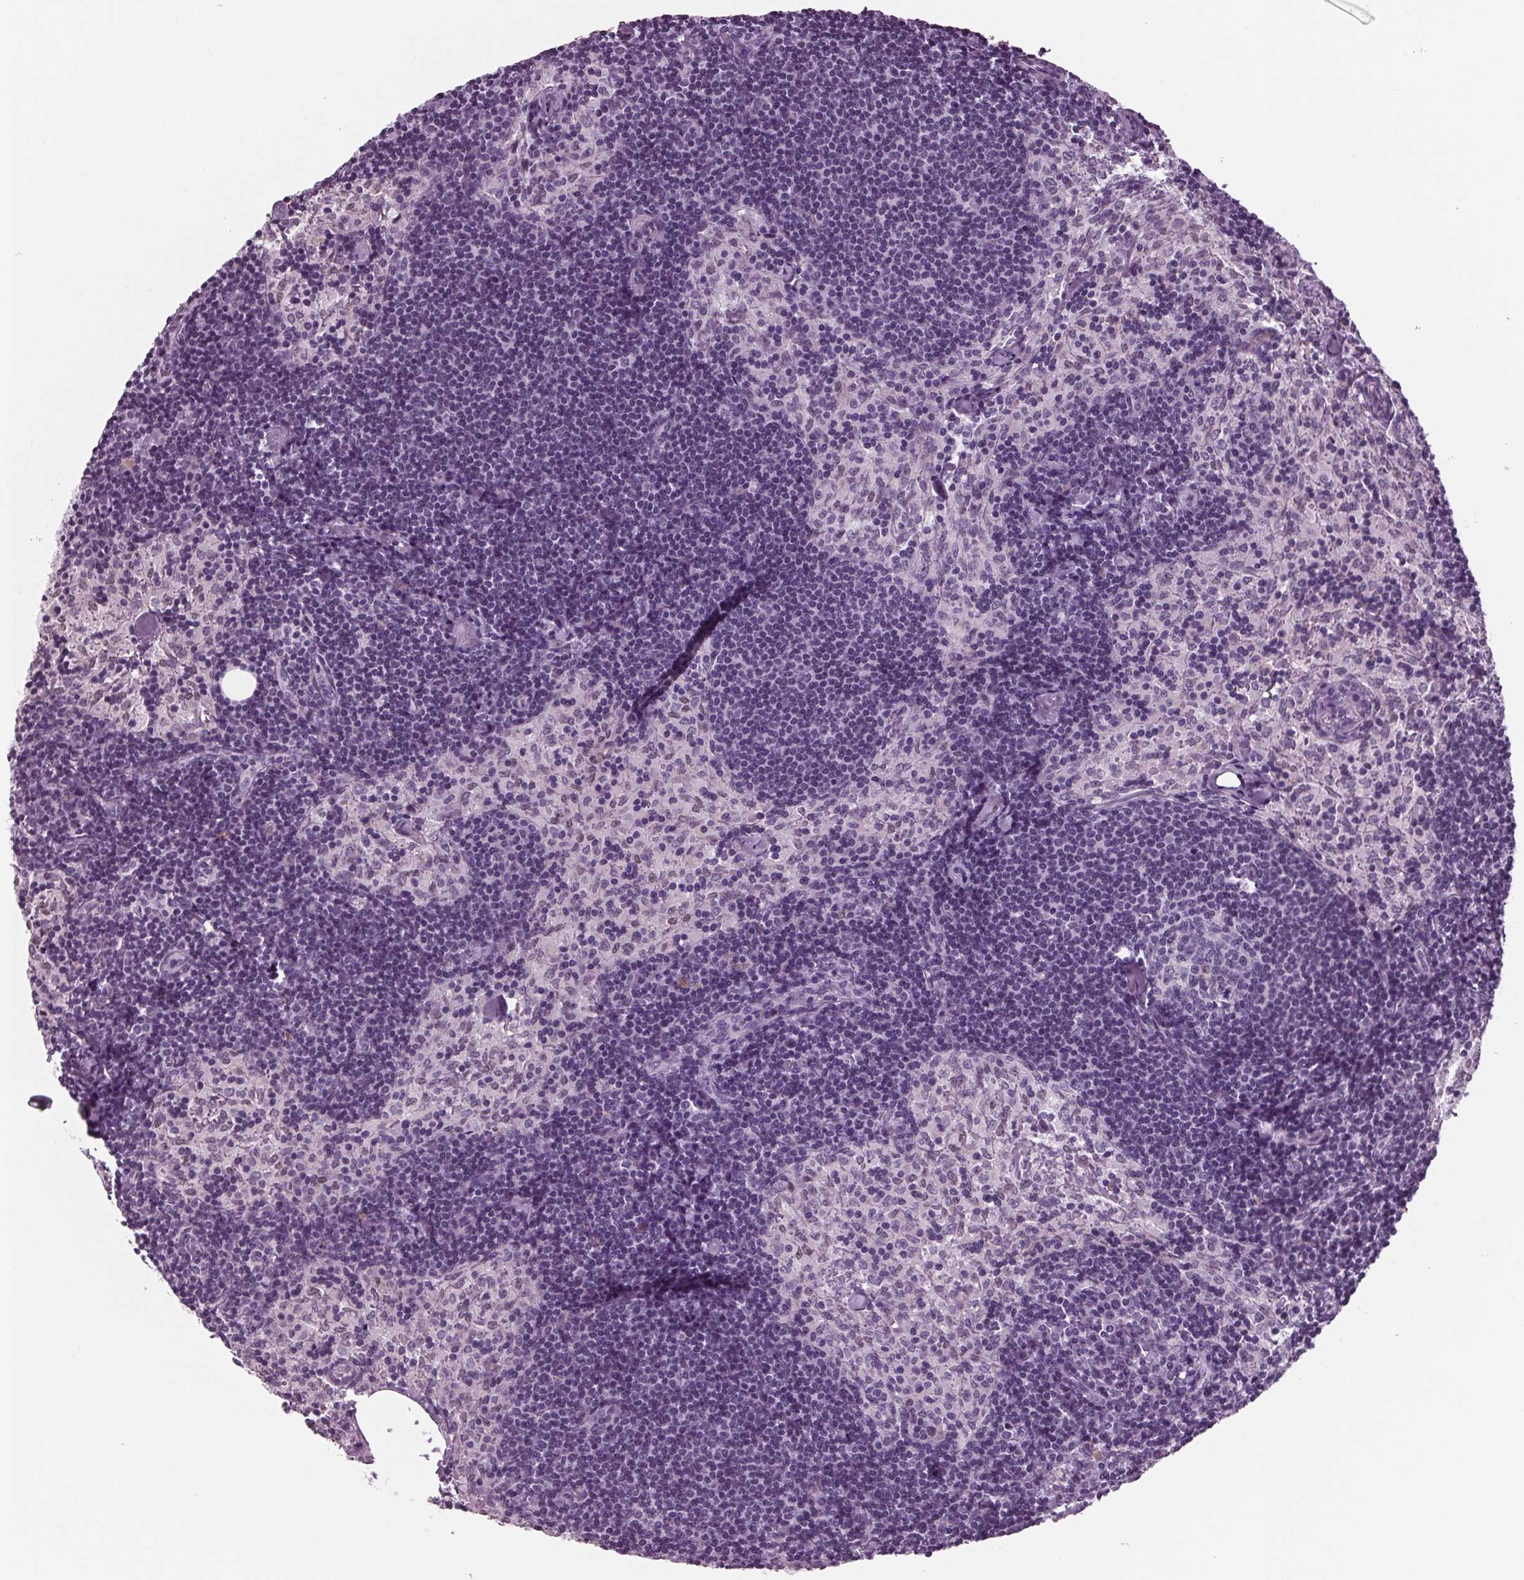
{"staining": {"intensity": "negative", "quantity": "none", "location": "none"}, "tissue": "lymph node", "cell_type": "Germinal center cells", "image_type": "normal", "snomed": [{"axis": "morphology", "description": "Normal tissue, NOS"}, {"axis": "topography", "description": "Lymph node"}], "caption": "An immunohistochemistry image of normal lymph node is shown. There is no staining in germinal center cells of lymph node.", "gene": "BHLHE22", "patient": {"sex": "female", "age": 69}}